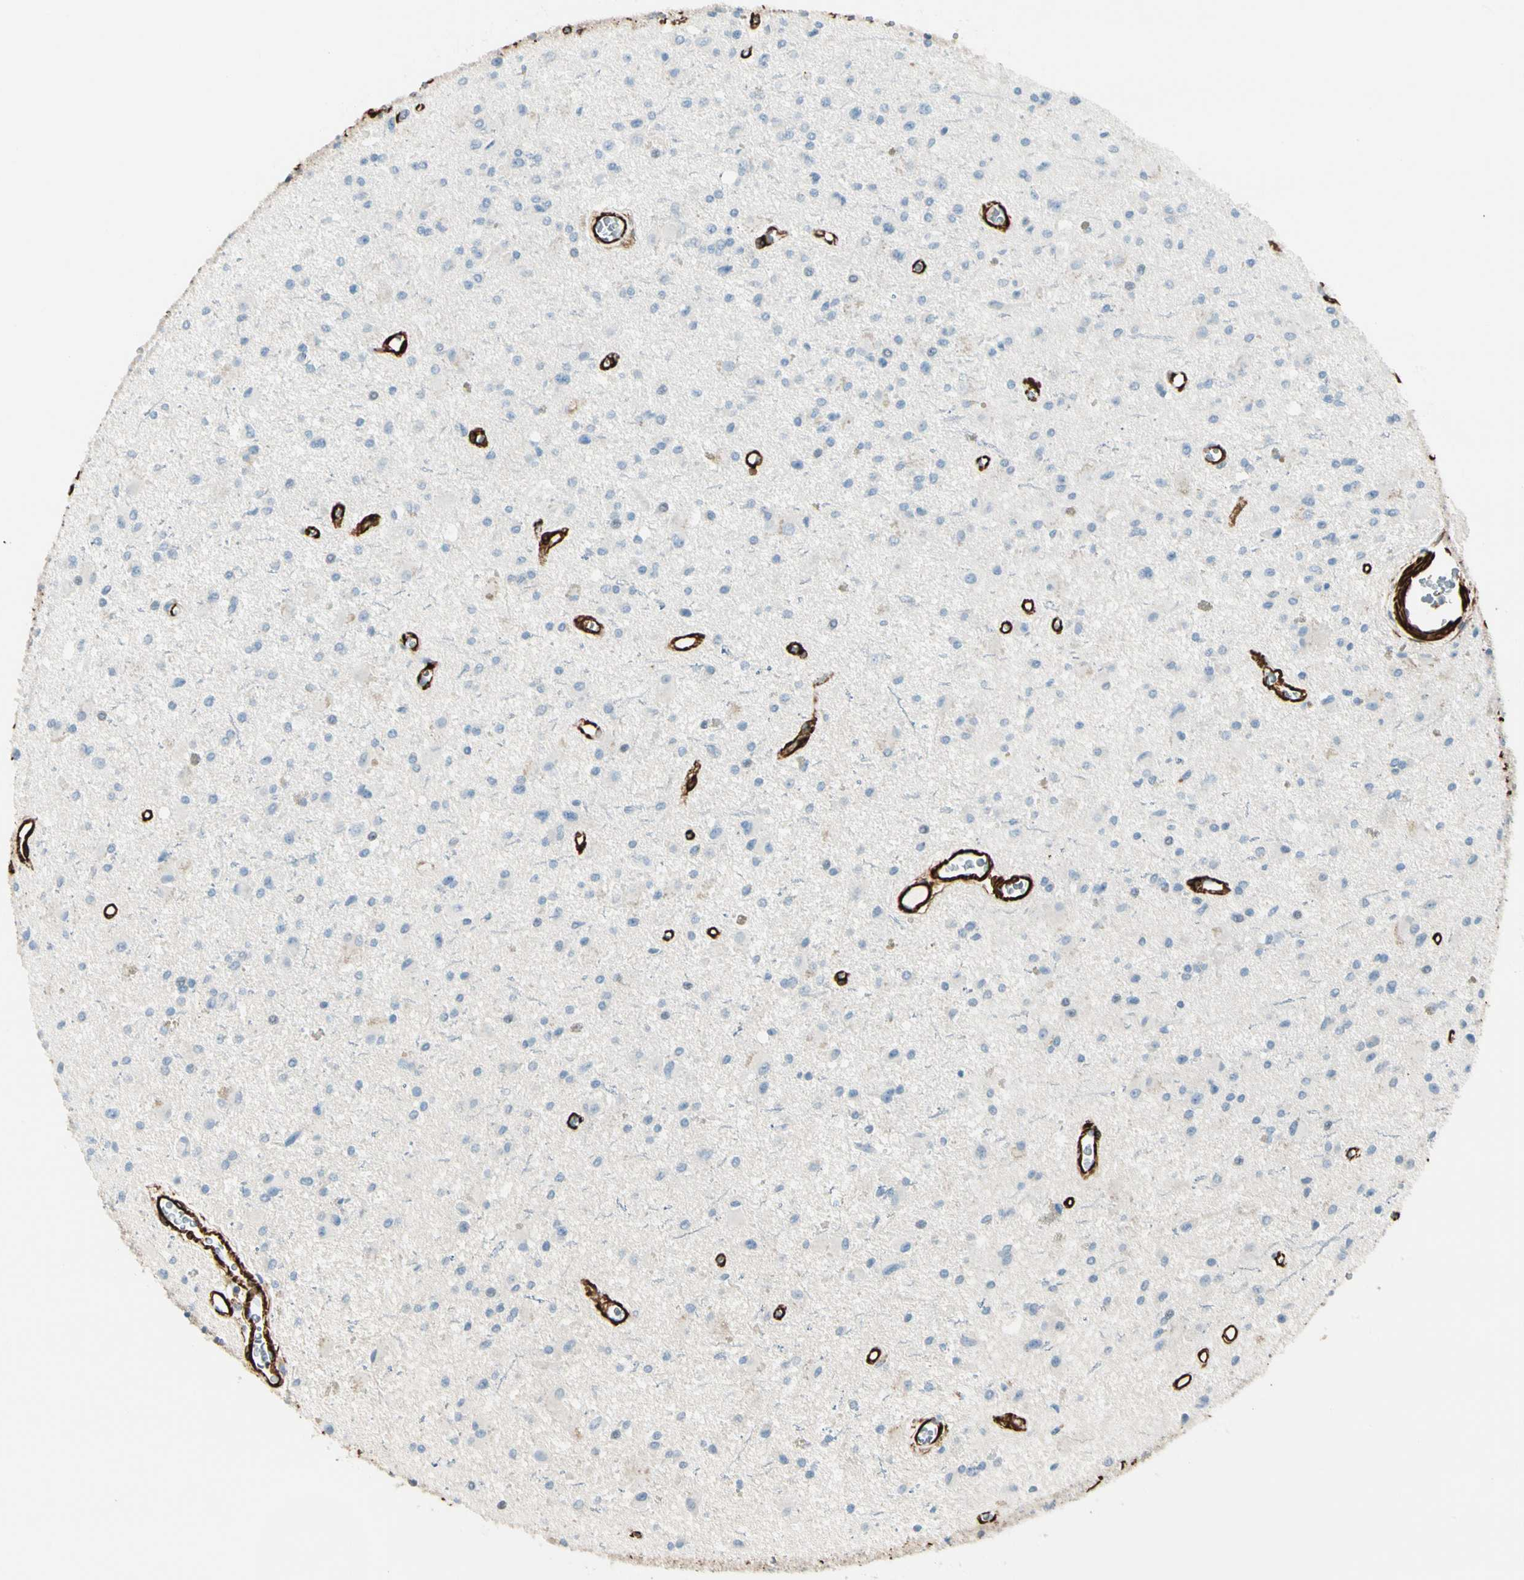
{"staining": {"intensity": "negative", "quantity": "none", "location": "none"}, "tissue": "glioma", "cell_type": "Tumor cells", "image_type": "cancer", "snomed": [{"axis": "morphology", "description": "Glioma, malignant, Low grade"}, {"axis": "topography", "description": "Brain"}], "caption": "A micrograph of low-grade glioma (malignant) stained for a protein displays no brown staining in tumor cells. (DAB immunohistochemistry, high magnification).", "gene": "CALD1", "patient": {"sex": "male", "age": 58}}